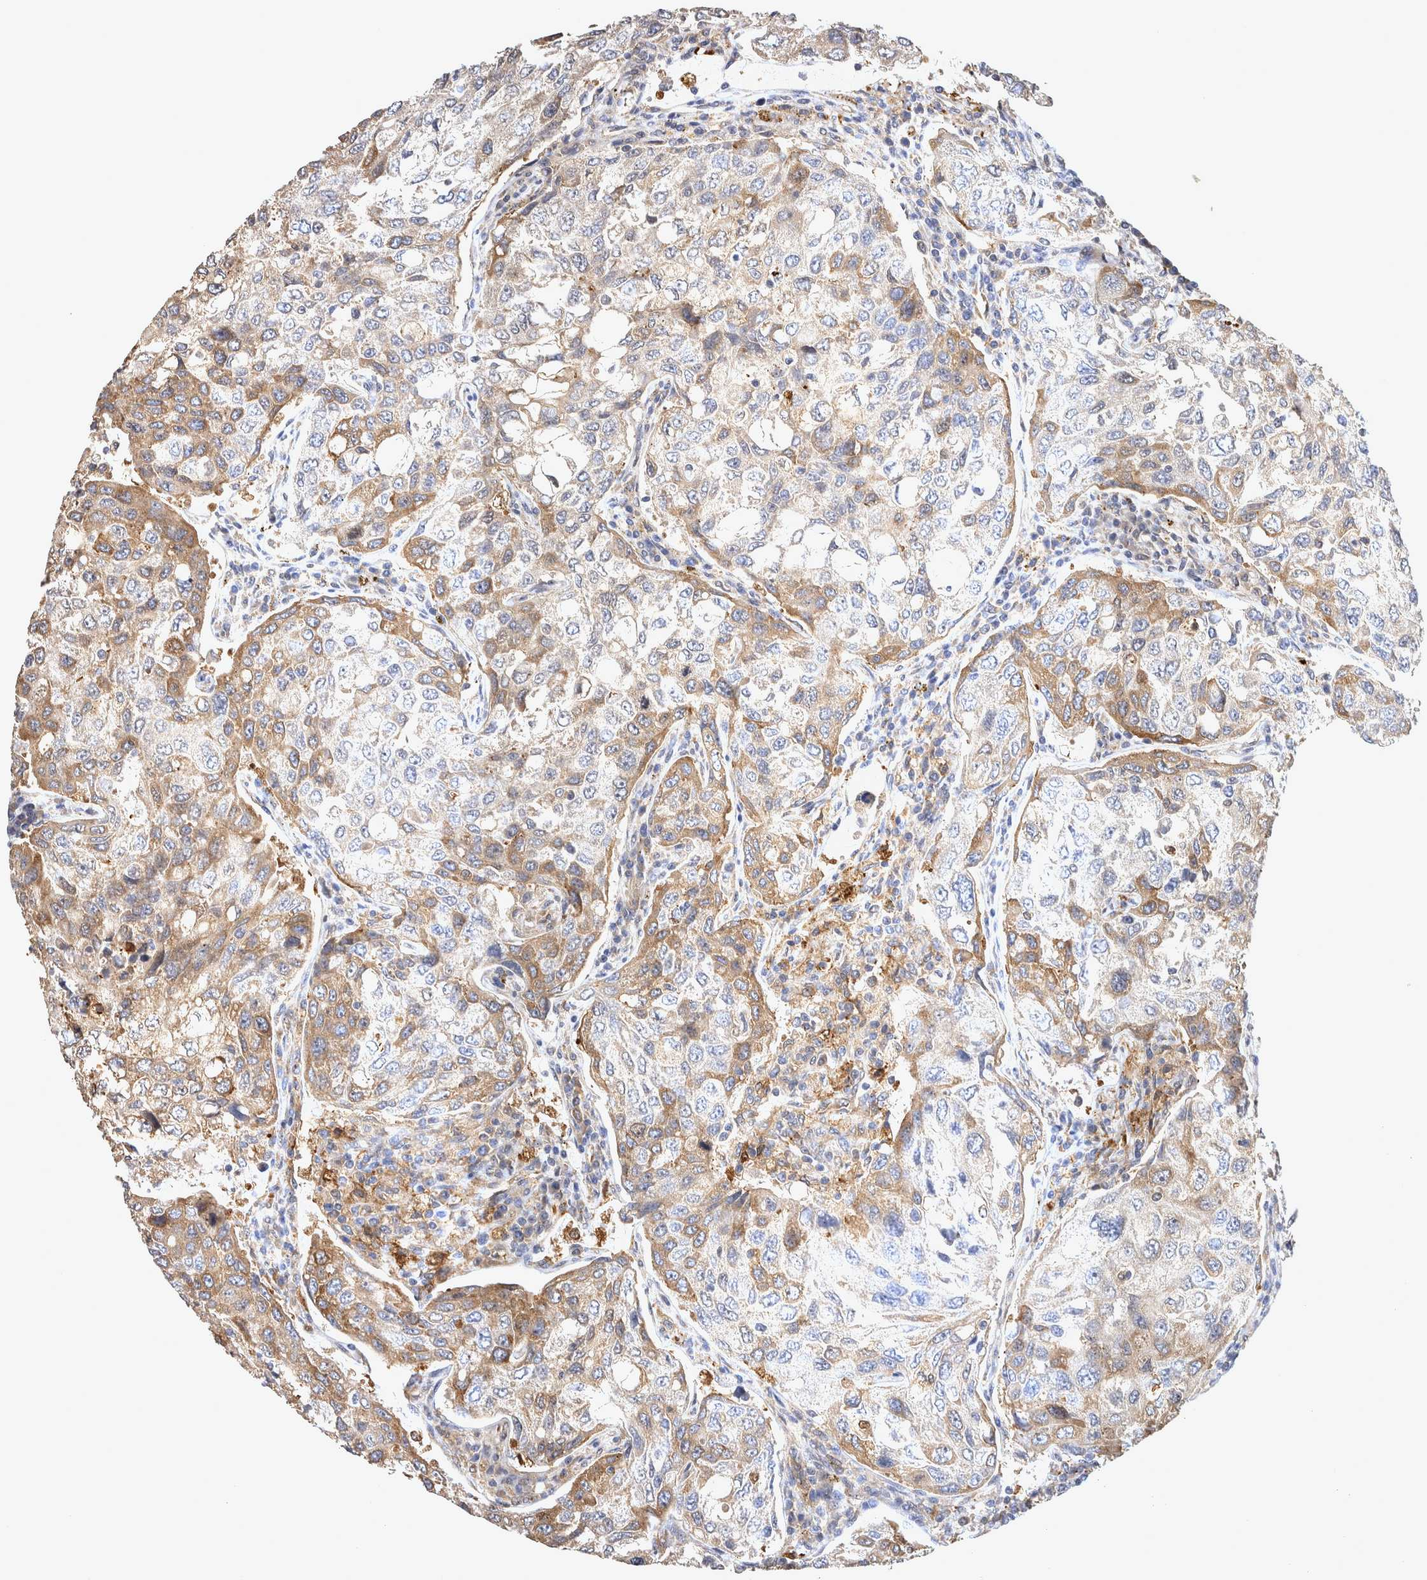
{"staining": {"intensity": "moderate", "quantity": "25%-75%", "location": "cytoplasmic/membranous"}, "tissue": "urothelial cancer", "cell_type": "Tumor cells", "image_type": "cancer", "snomed": [{"axis": "morphology", "description": "Urothelial carcinoma, High grade"}, {"axis": "topography", "description": "Lymph node"}, {"axis": "topography", "description": "Urinary bladder"}], "caption": "A medium amount of moderate cytoplasmic/membranous staining is seen in approximately 25%-75% of tumor cells in urothelial cancer tissue. (DAB (3,3'-diaminobenzidine) IHC, brown staining for protein, blue staining for nuclei).", "gene": "ATXN2", "patient": {"sex": "male", "age": 51}}